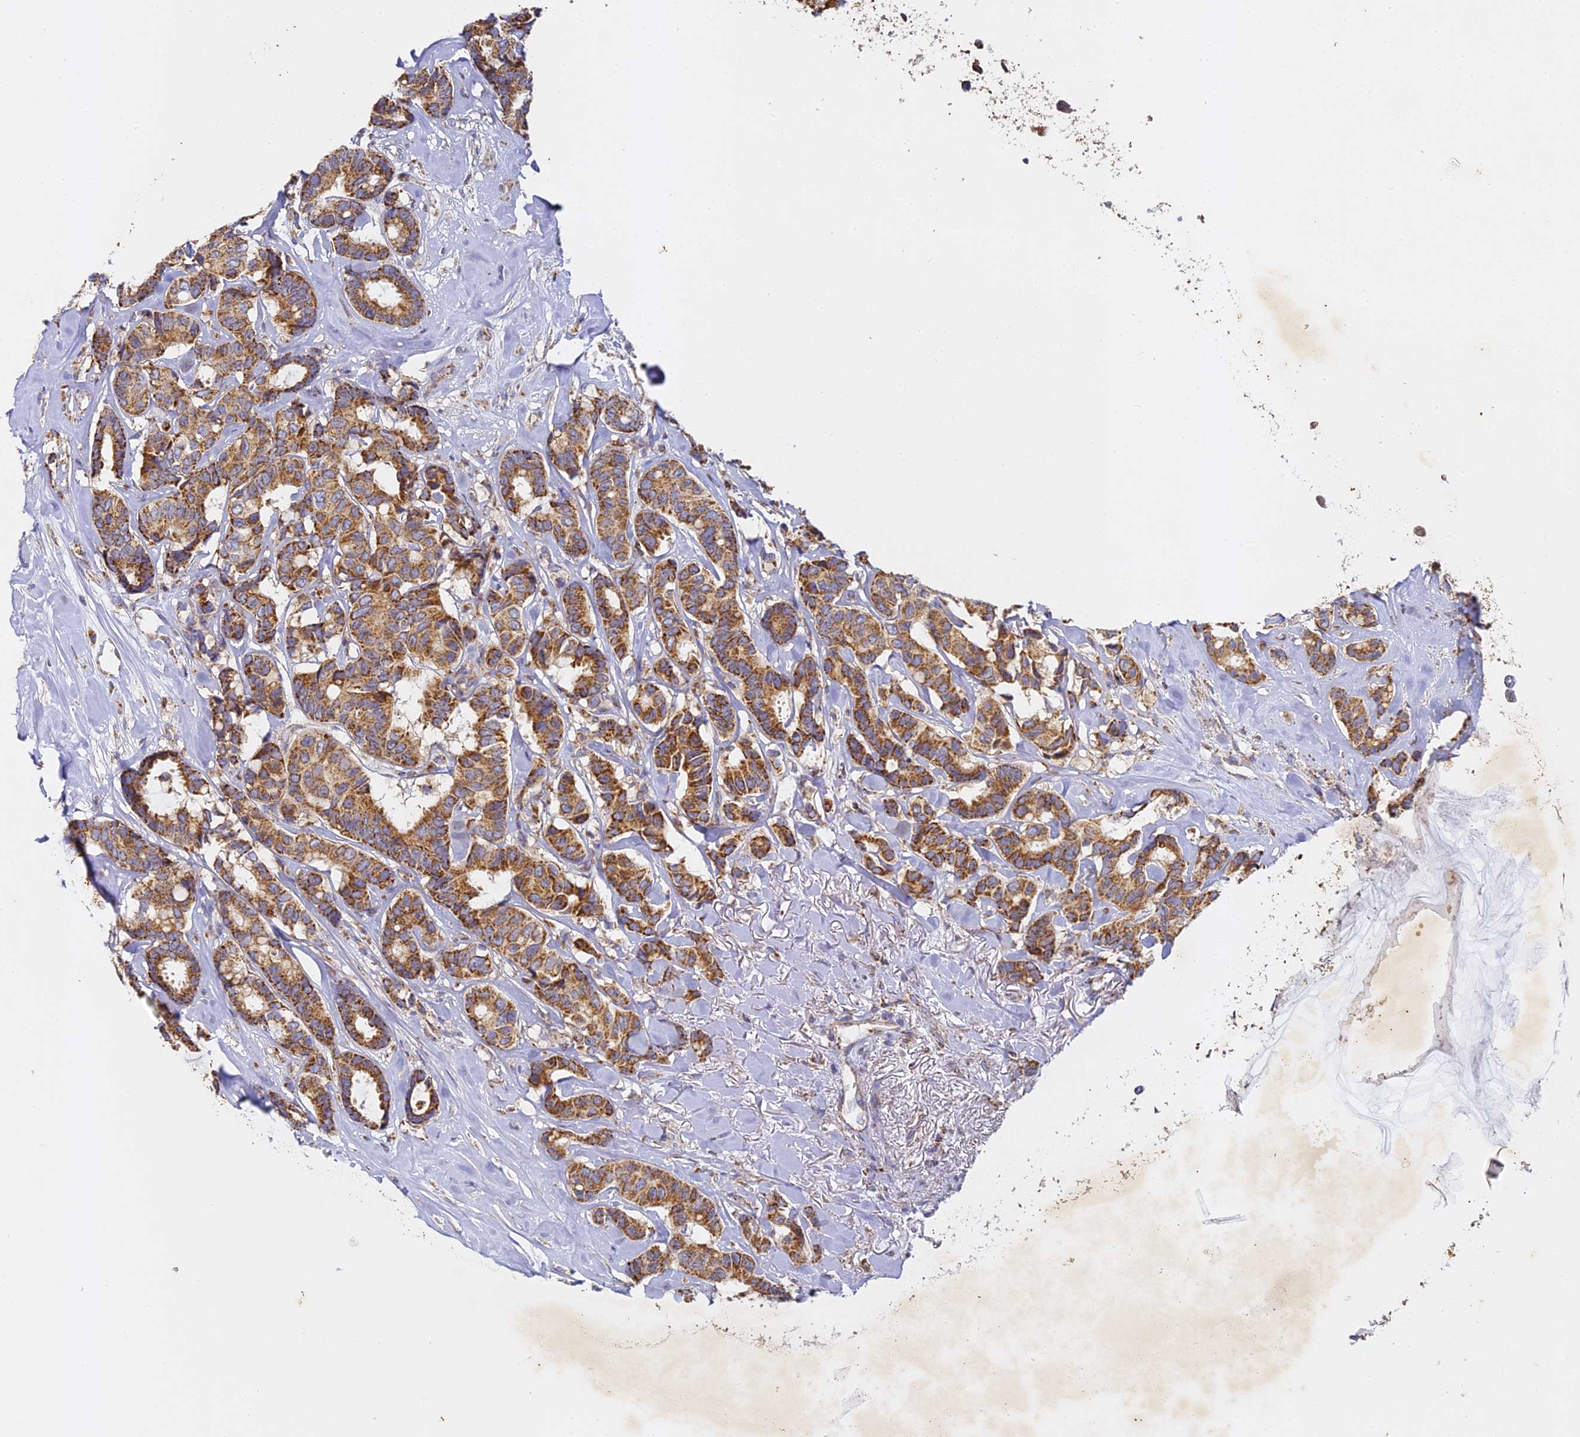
{"staining": {"intensity": "strong", "quantity": ">75%", "location": "cytoplasmic/membranous"}, "tissue": "breast cancer", "cell_type": "Tumor cells", "image_type": "cancer", "snomed": [{"axis": "morphology", "description": "Duct carcinoma"}, {"axis": "topography", "description": "Breast"}], "caption": "Immunohistochemical staining of human infiltrating ductal carcinoma (breast) exhibits high levels of strong cytoplasmic/membranous expression in about >75% of tumor cells.", "gene": "DONSON", "patient": {"sex": "female", "age": 87}}